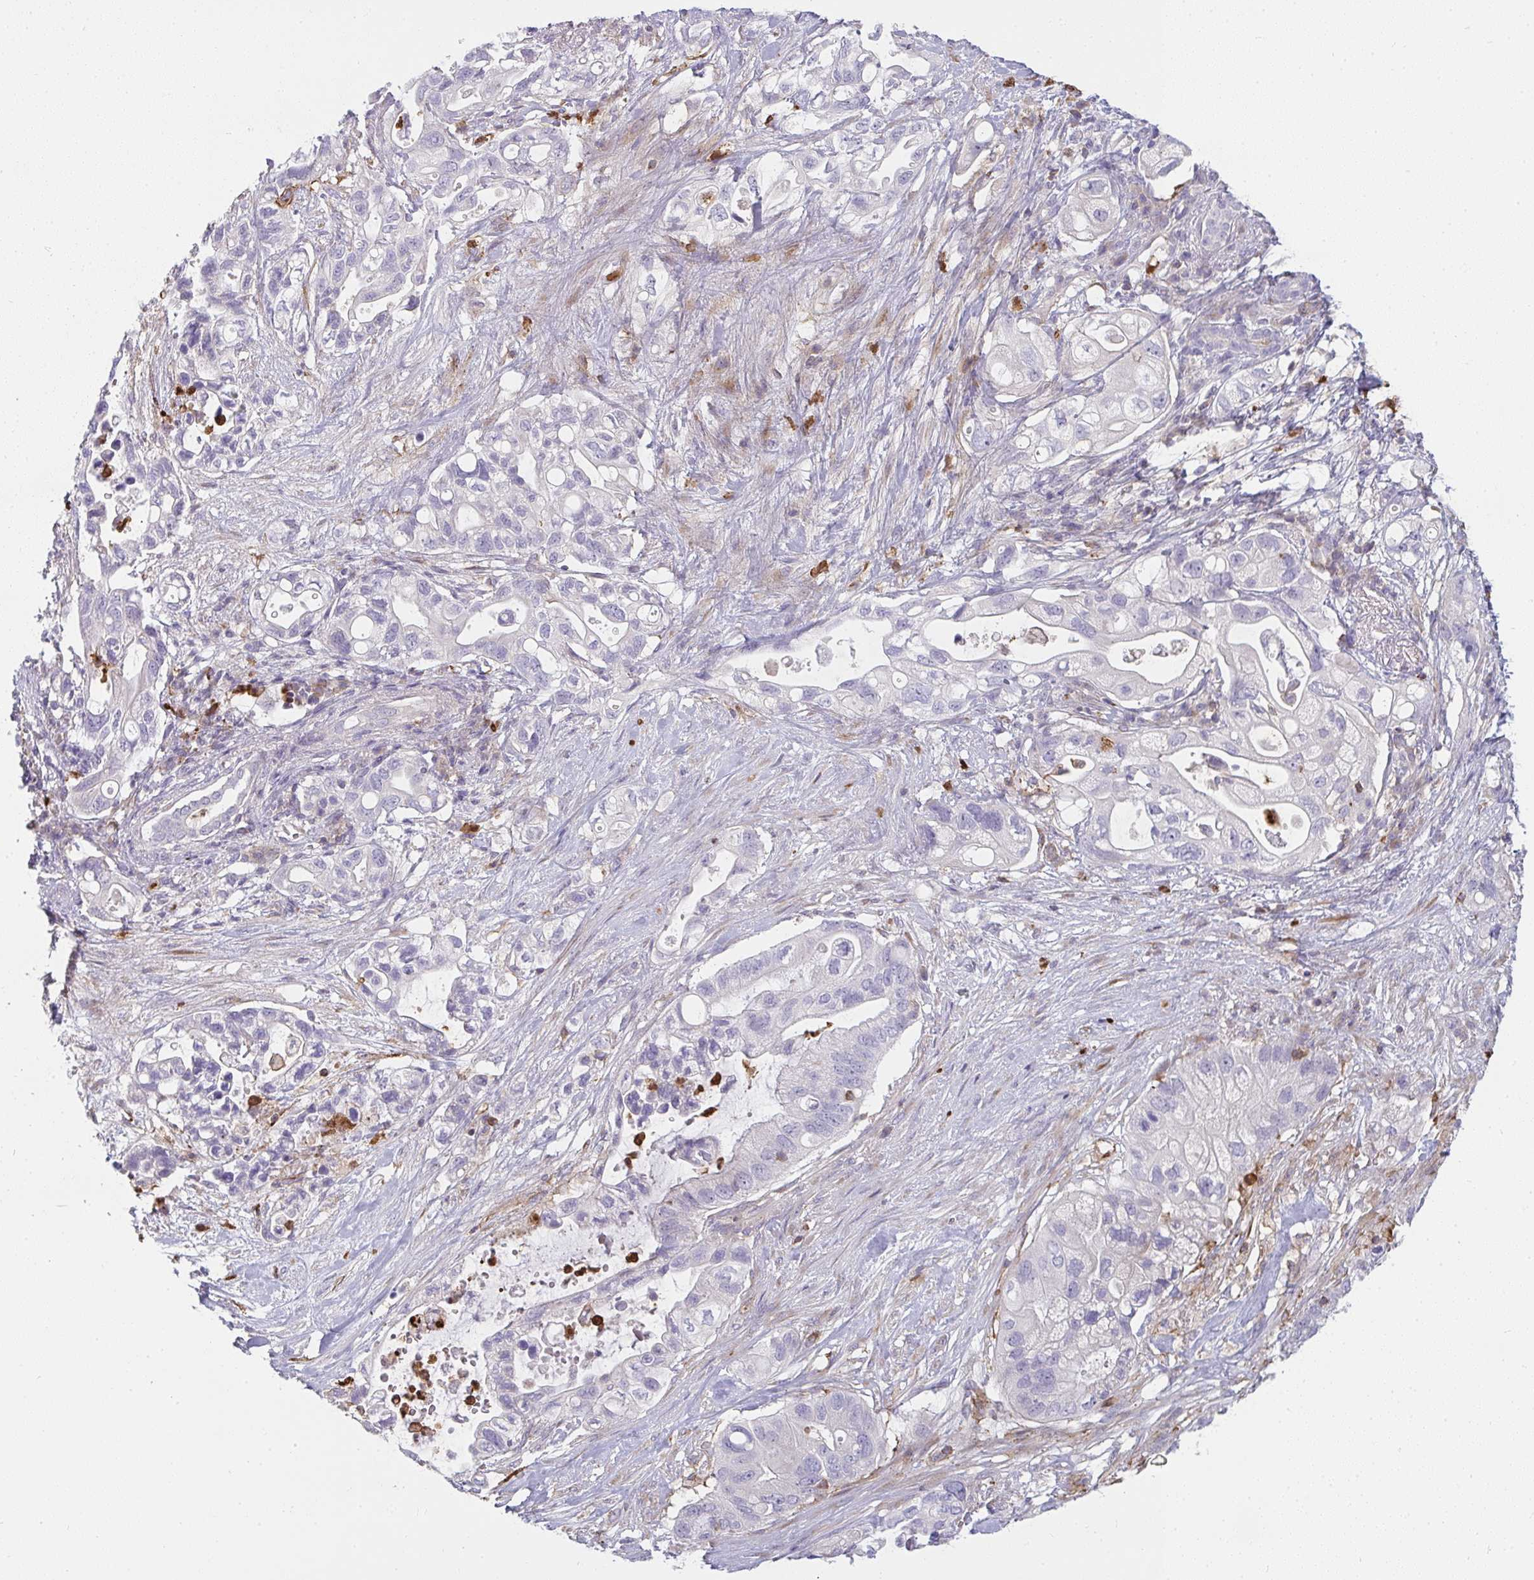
{"staining": {"intensity": "negative", "quantity": "none", "location": "none"}, "tissue": "pancreatic cancer", "cell_type": "Tumor cells", "image_type": "cancer", "snomed": [{"axis": "morphology", "description": "Adenocarcinoma, NOS"}, {"axis": "topography", "description": "Pancreas"}], "caption": "Immunohistochemistry micrograph of neoplastic tissue: human adenocarcinoma (pancreatic) stained with DAB displays no significant protein expression in tumor cells.", "gene": "CSF3R", "patient": {"sex": "female", "age": 72}}